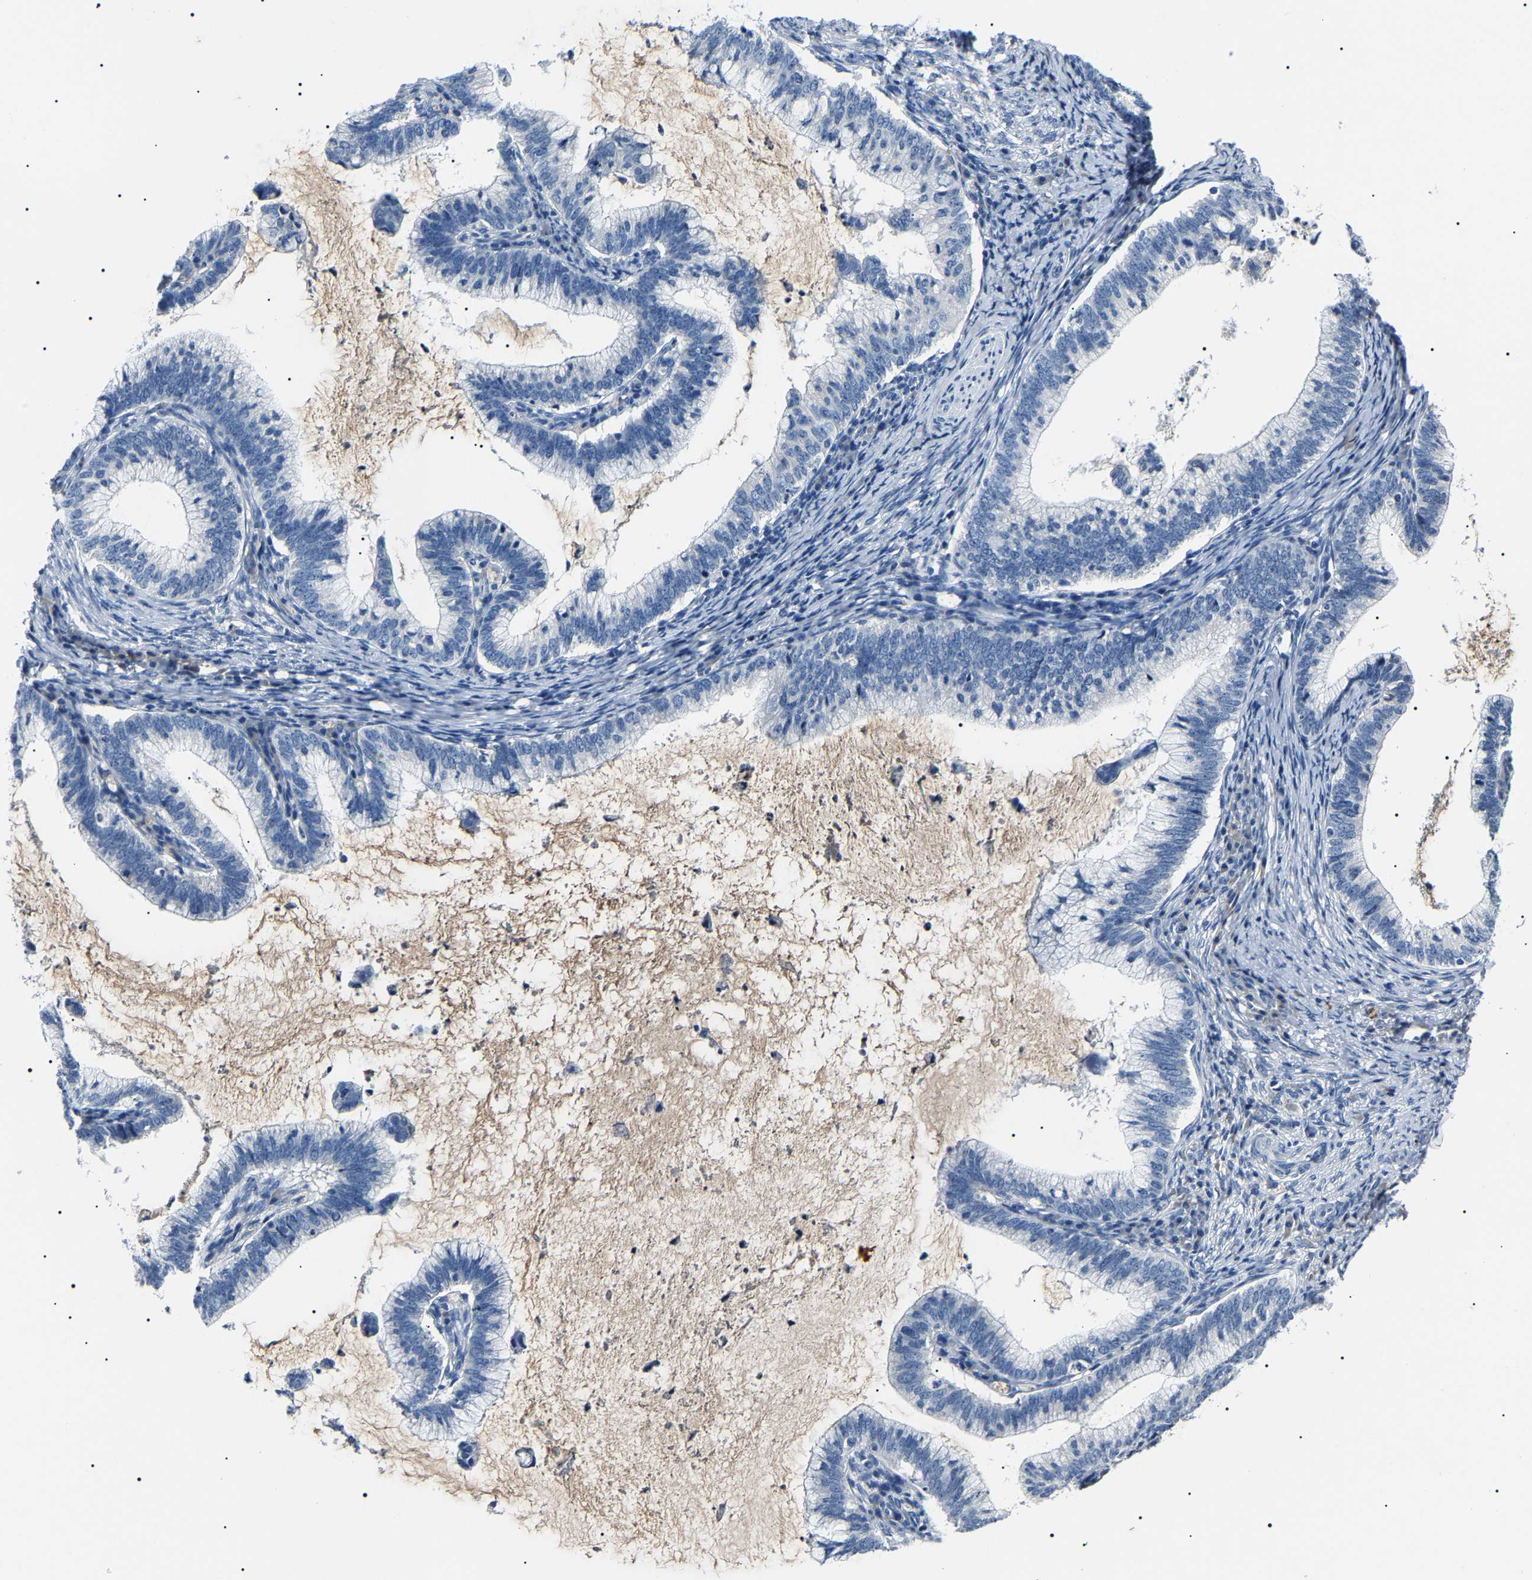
{"staining": {"intensity": "negative", "quantity": "none", "location": "none"}, "tissue": "cervical cancer", "cell_type": "Tumor cells", "image_type": "cancer", "snomed": [{"axis": "morphology", "description": "Adenocarcinoma, NOS"}, {"axis": "topography", "description": "Cervix"}], "caption": "This is a micrograph of immunohistochemistry staining of cervical cancer (adenocarcinoma), which shows no expression in tumor cells.", "gene": "KLK15", "patient": {"sex": "female", "age": 36}}